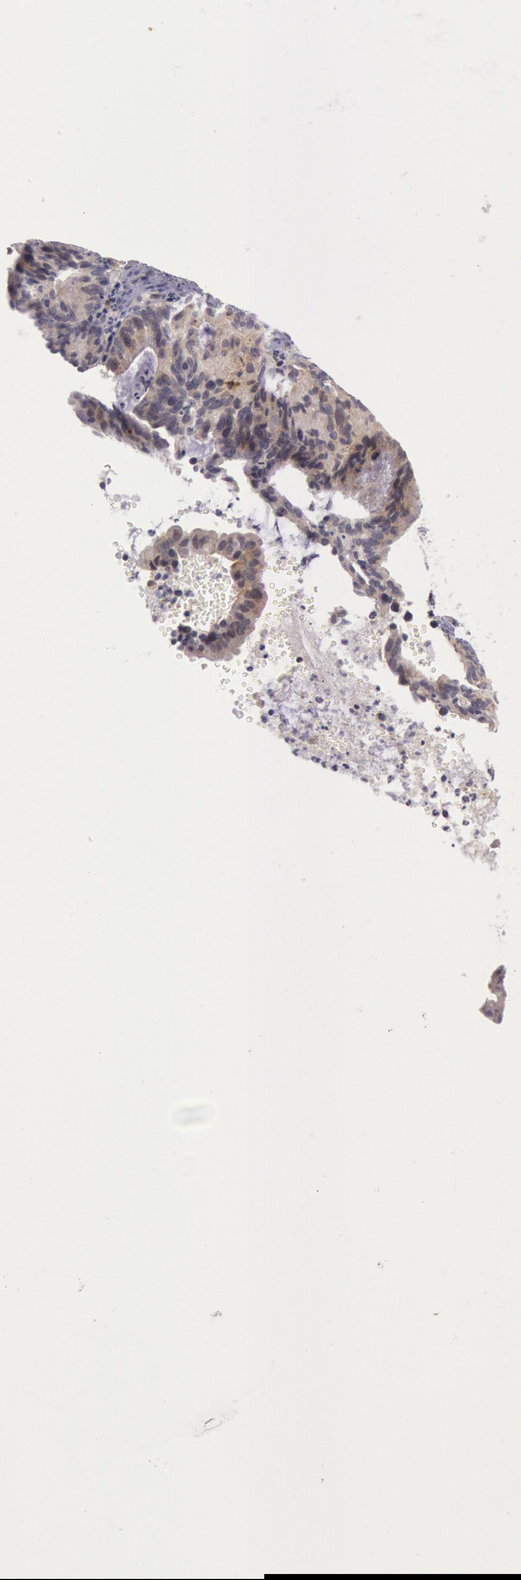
{"staining": {"intensity": "weak", "quantity": ">75%", "location": "cytoplasmic/membranous"}, "tissue": "ovarian cancer", "cell_type": "Tumor cells", "image_type": "cancer", "snomed": [{"axis": "morphology", "description": "Carcinoma, endometroid"}, {"axis": "topography", "description": "Ovary"}], "caption": "An image of human endometroid carcinoma (ovarian) stained for a protein reveals weak cytoplasmic/membranous brown staining in tumor cells.", "gene": "TRIB2", "patient": {"sex": "female", "age": 52}}